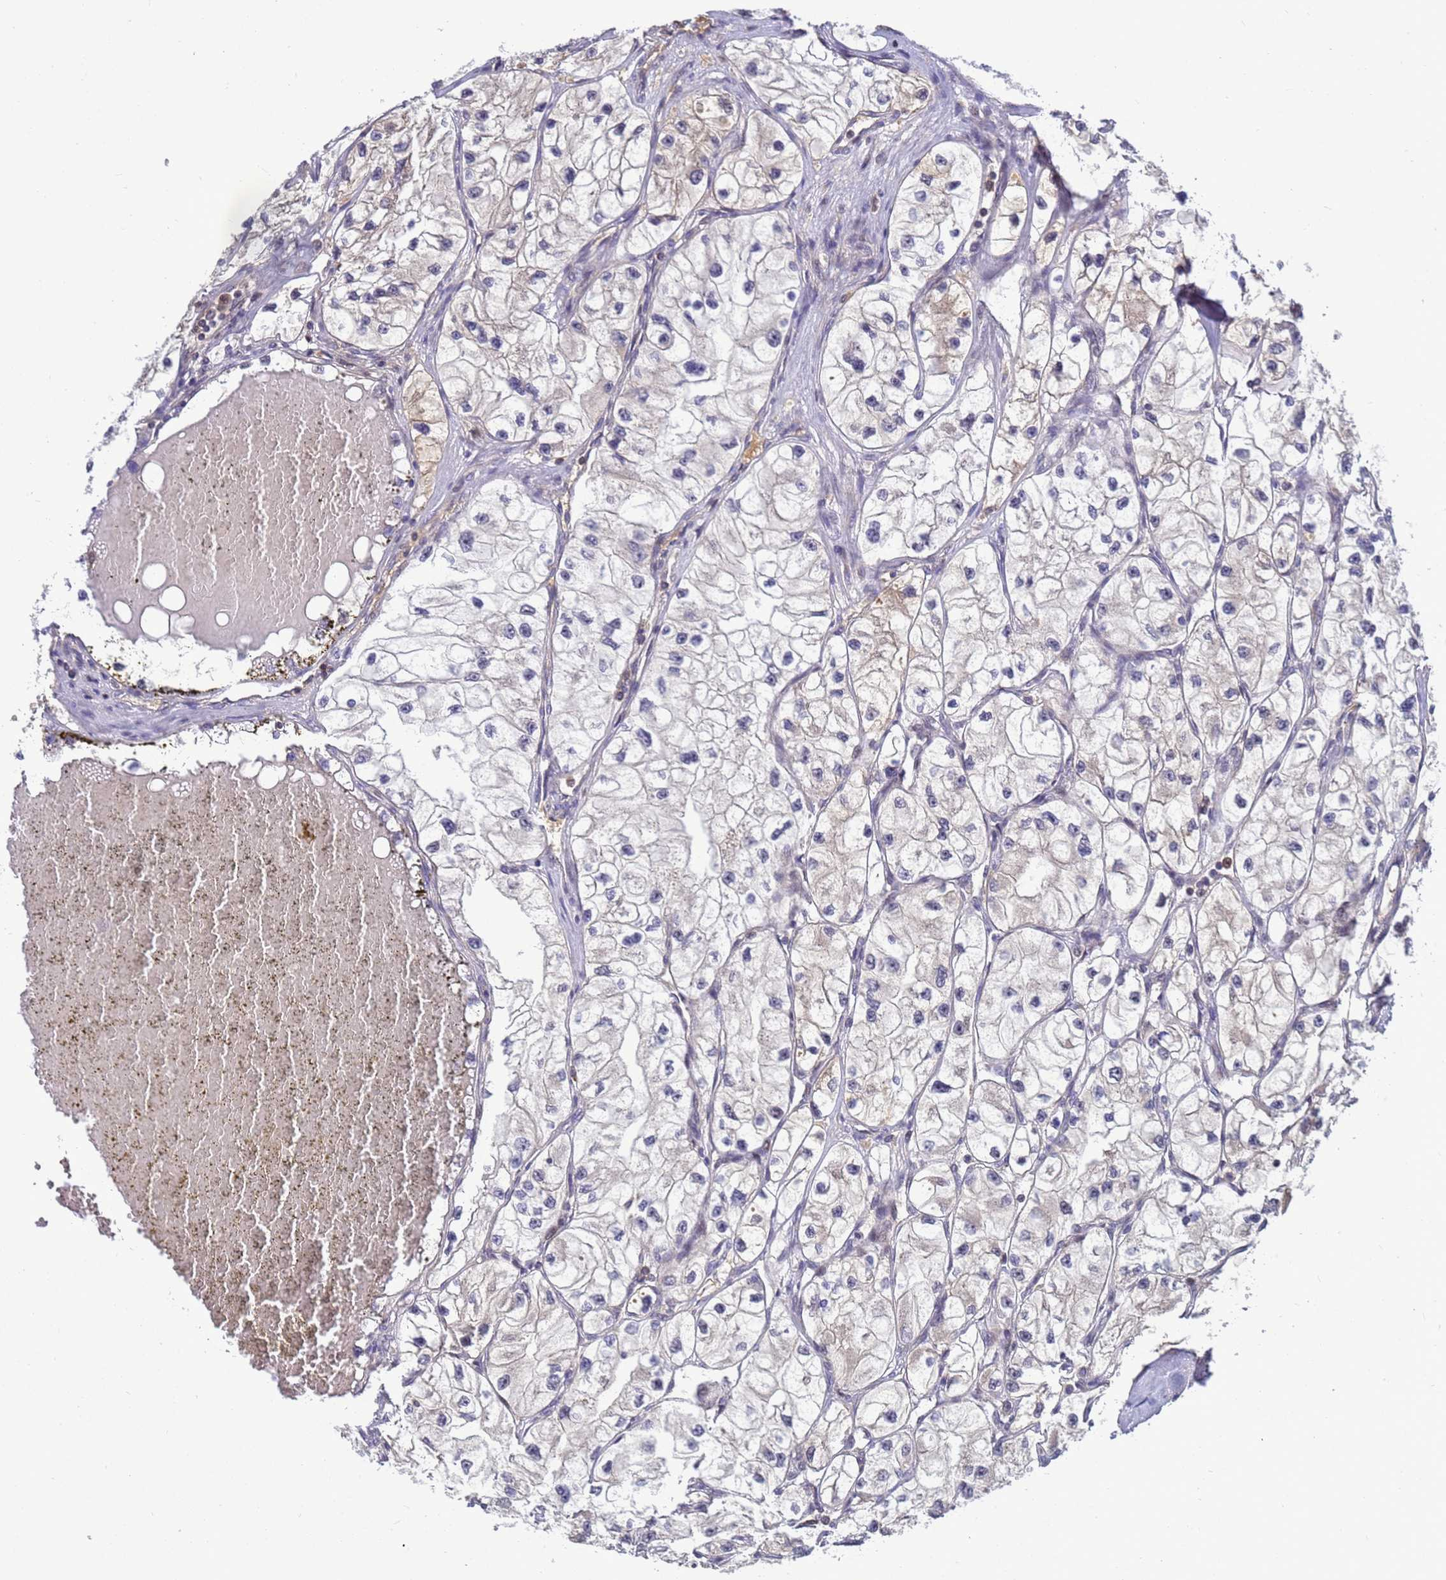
{"staining": {"intensity": "negative", "quantity": "none", "location": "none"}, "tissue": "renal cancer", "cell_type": "Tumor cells", "image_type": "cancer", "snomed": [{"axis": "morphology", "description": "Adenocarcinoma, NOS"}, {"axis": "topography", "description": "Kidney"}], "caption": "The histopathology image reveals no significant staining in tumor cells of adenocarcinoma (renal).", "gene": "TMEM74B", "patient": {"sex": "female", "age": 57}}